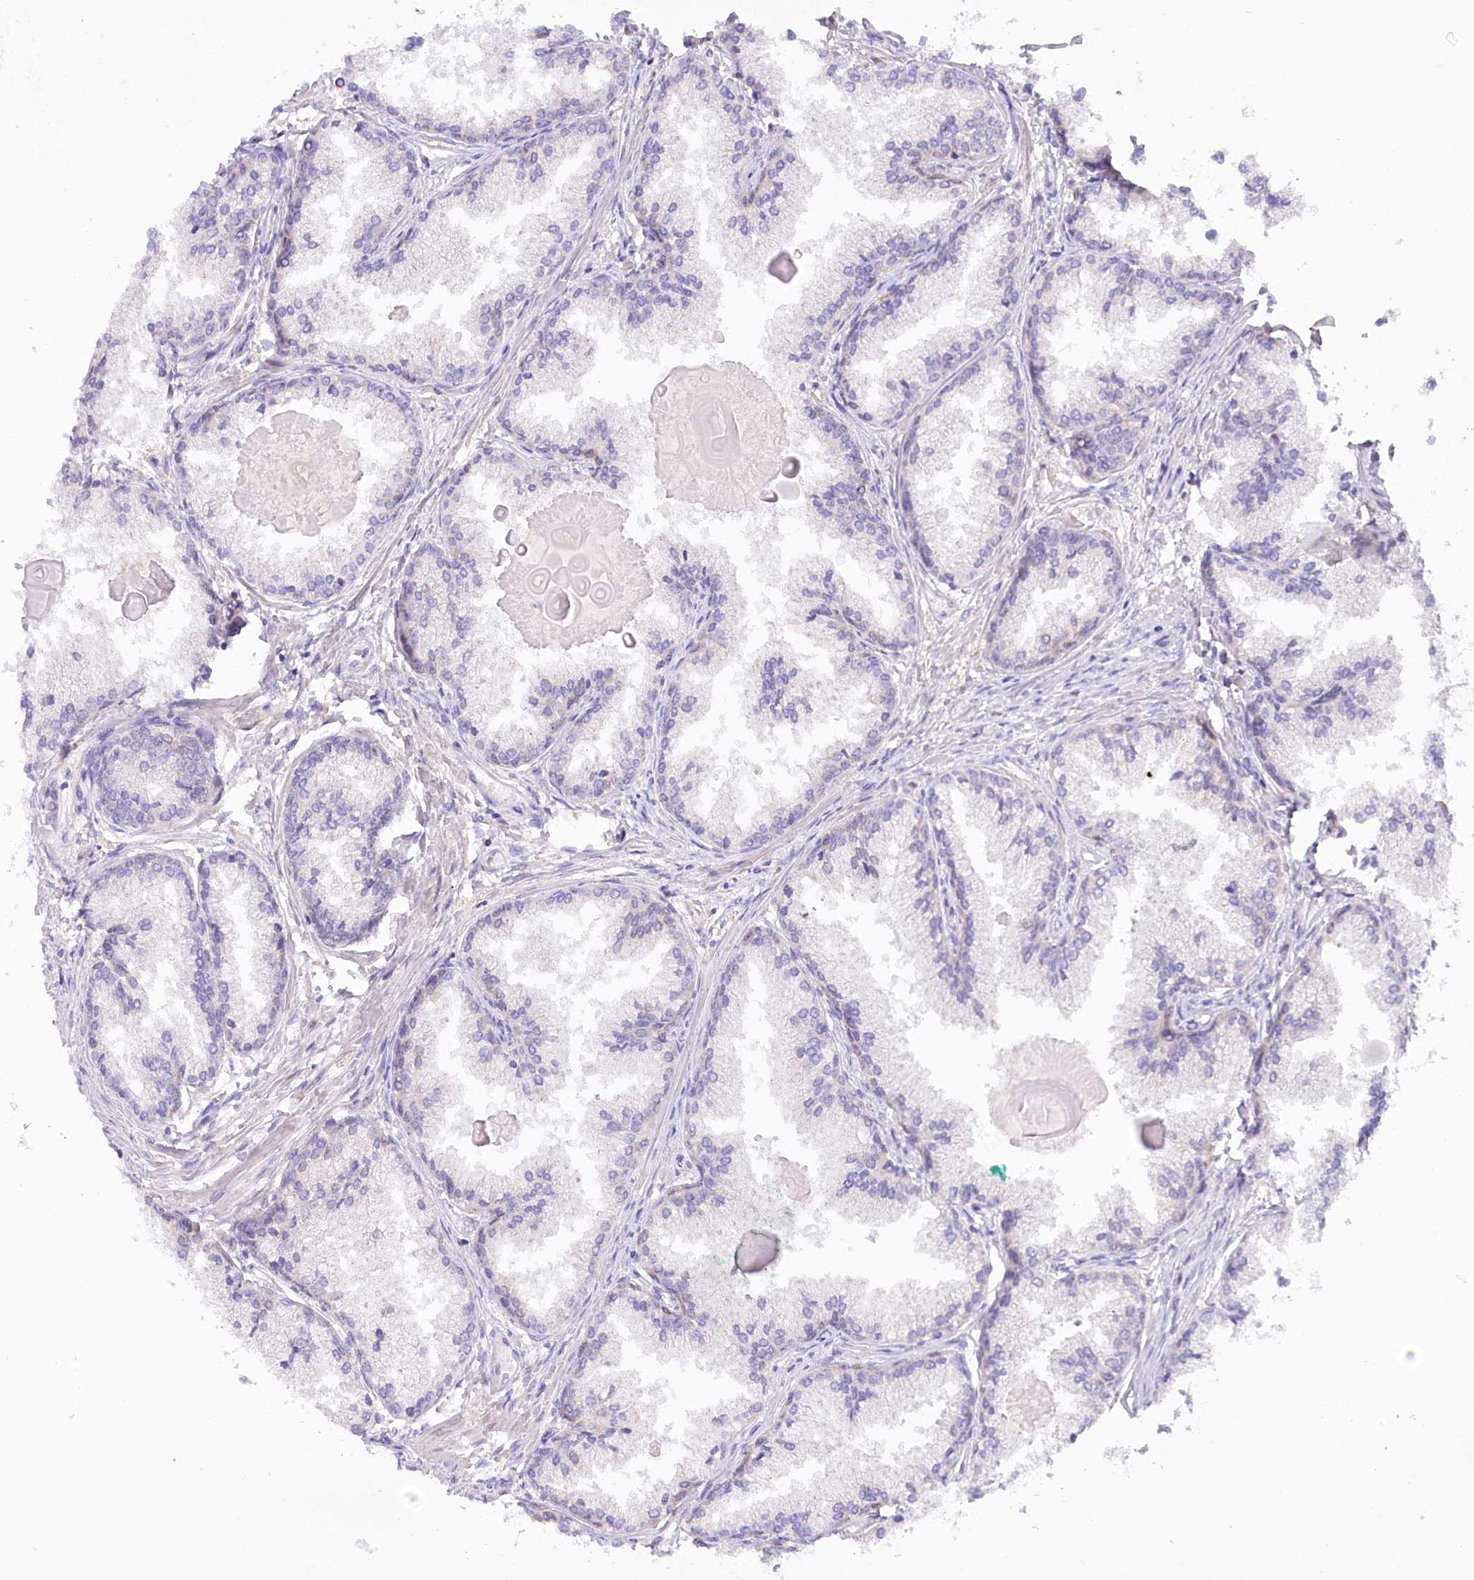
{"staining": {"intensity": "negative", "quantity": "none", "location": "none"}, "tissue": "prostate cancer", "cell_type": "Tumor cells", "image_type": "cancer", "snomed": [{"axis": "morphology", "description": "Adenocarcinoma, High grade"}, {"axis": "topography", "description": "Prostate"}], "caption": "Immunohistochemical staining of human prostate adenocarcinoma (high-grade) shows no significant positivity in tumor cells.", "gene": "MYOZ1", "patient": {"sex": "male", "age": 68}}